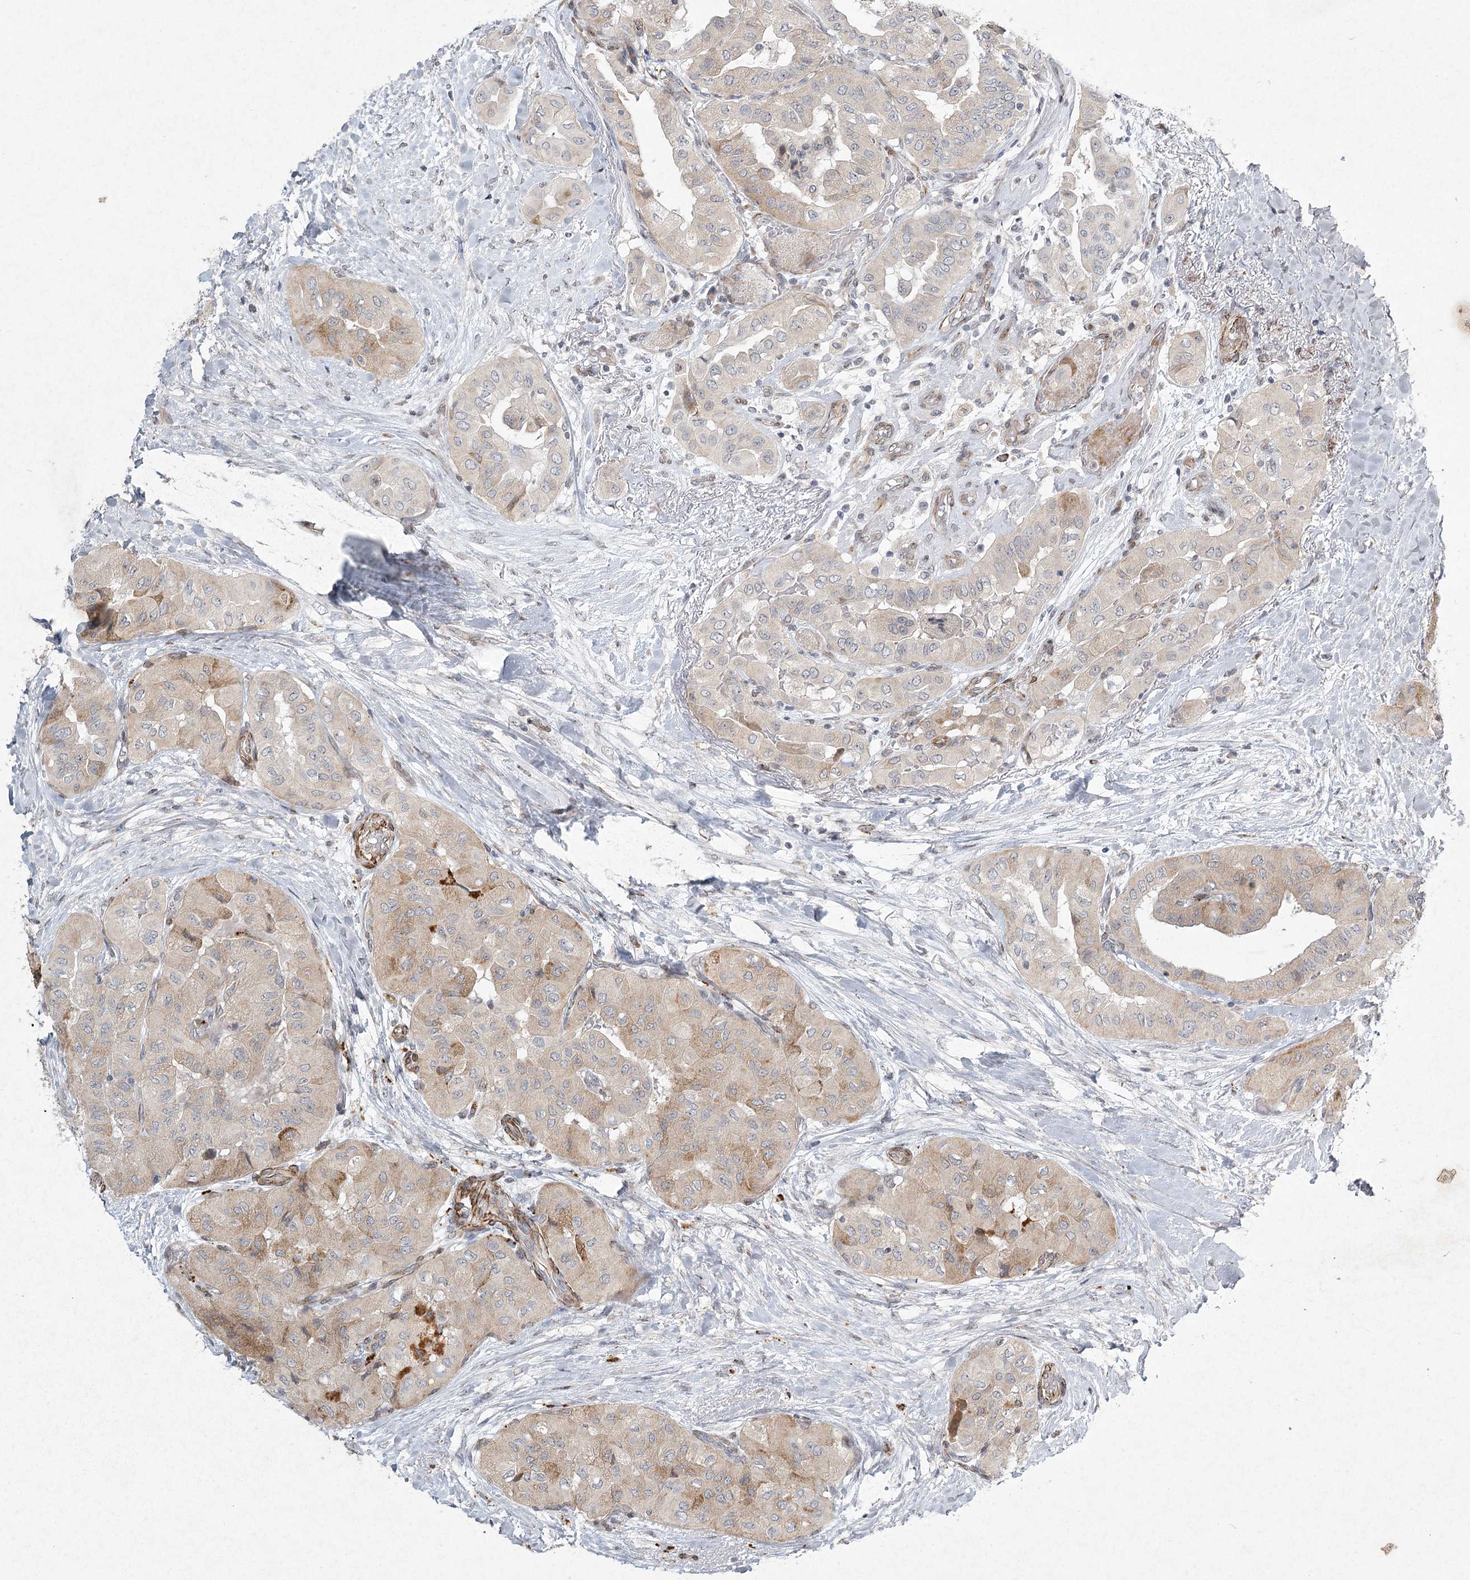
{"staining": {"intensity": "weak", "quantity": "25%-75%", "location": "cytoplasmic/membranous"}, "tissue": "thyroid cancer", "cell_type": "Tumor cells", "image_type": "cancer", "snomed": [{"axis": "morphology", "description": "Papillary adenocarcinoma, NOS"}, {"axis": "topography", "description": "Thyroid gland"}], "caption": "Tumor cells show weak cytoplasmic/membranous expression in approximately 25%-75% of cells in papillary adenocarcinoma (thyroid).", "gene": "MEPE", "patient": {"sex": "female", "age": 59}}